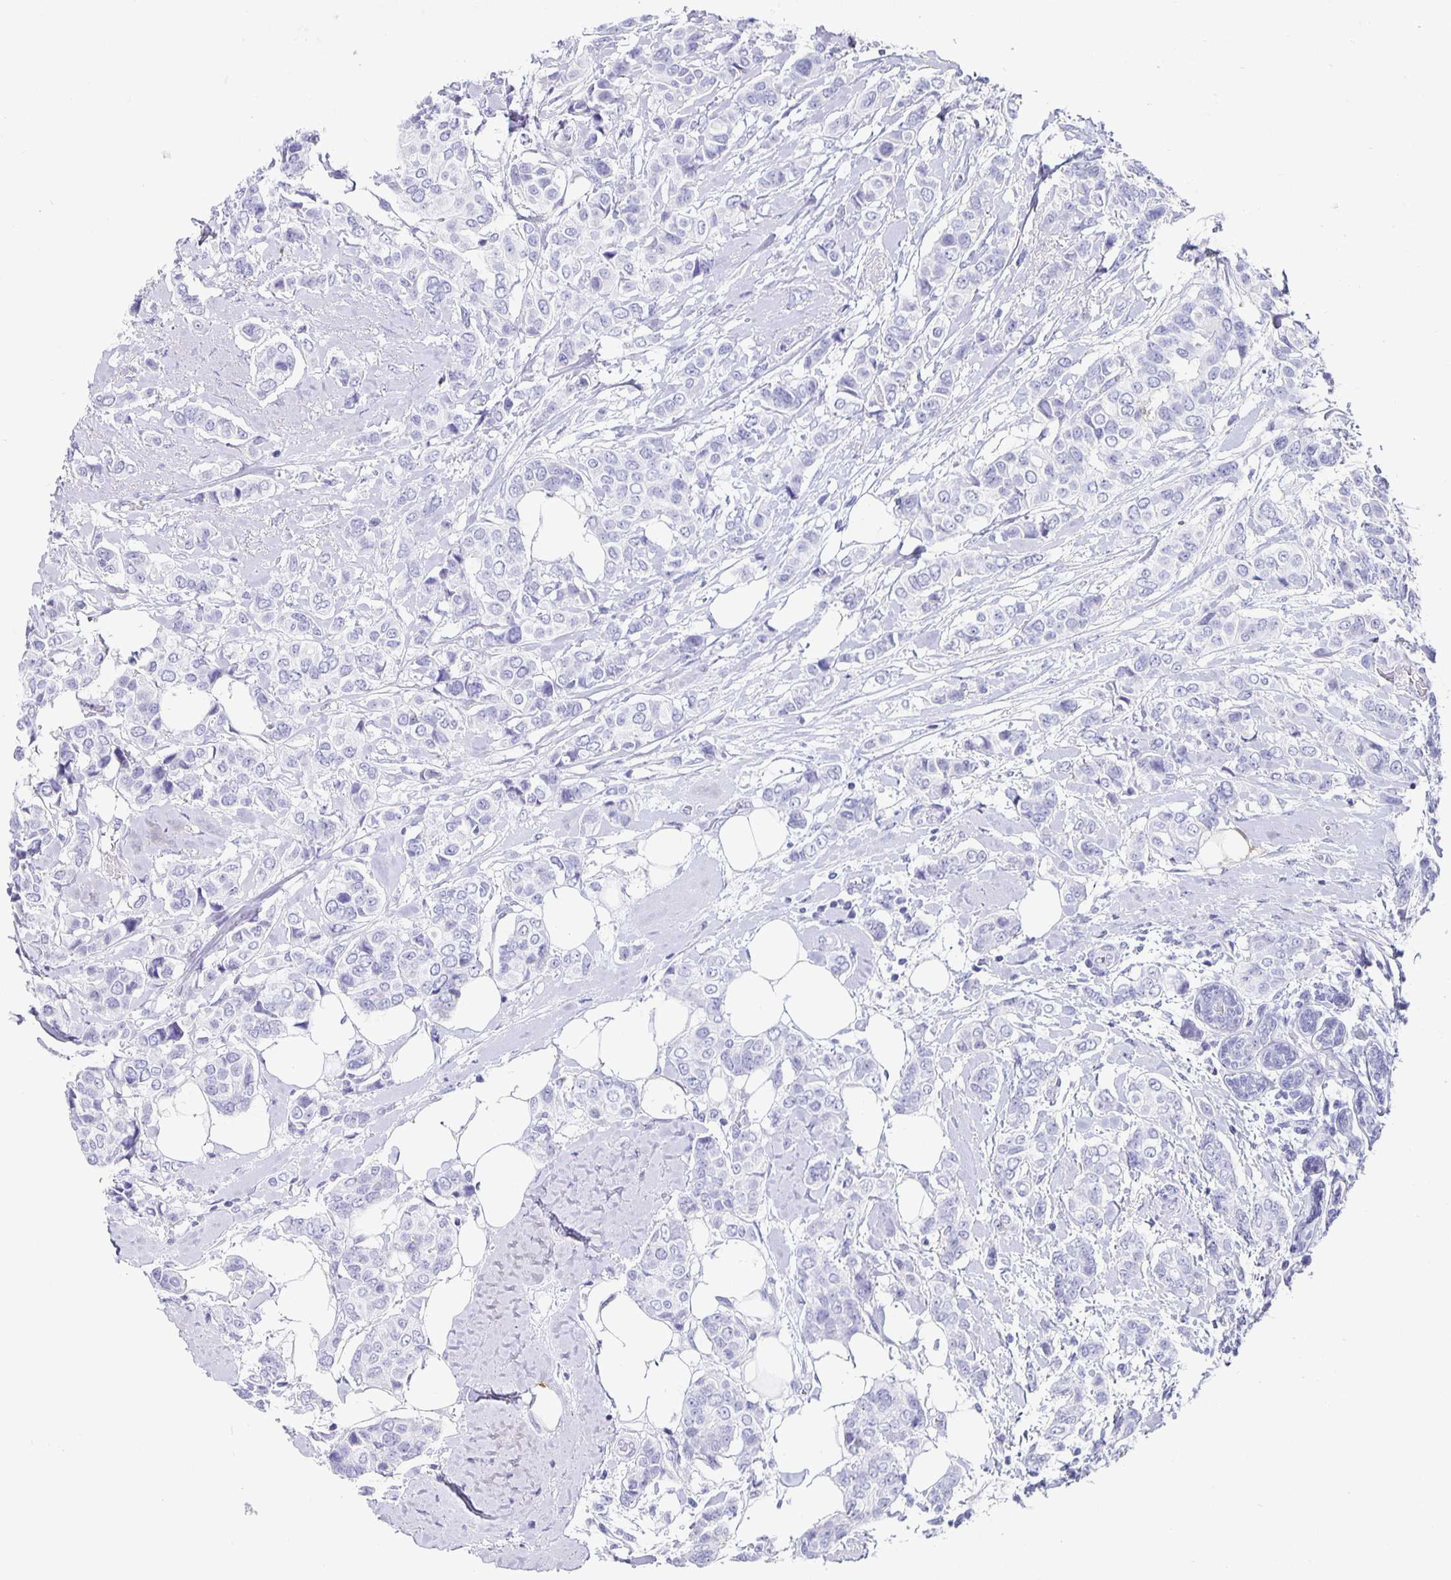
{"staining": {"intensity": "negative", "quantity": "none", "location": "none"}, "tissue": "breast cancer", "cell_type": "Tumor cells", "image_type": "cancer", "snomed": [{"axis": "morphology", "description": "Lobular carcinoma"}, {"axis": "topography", "description": "Breast"}], "caption": "Tumor cells show no significant expression in breast lobular carcinoma.", "gene": "CHGA", "patient": {"sex": "female", "age": 51}}